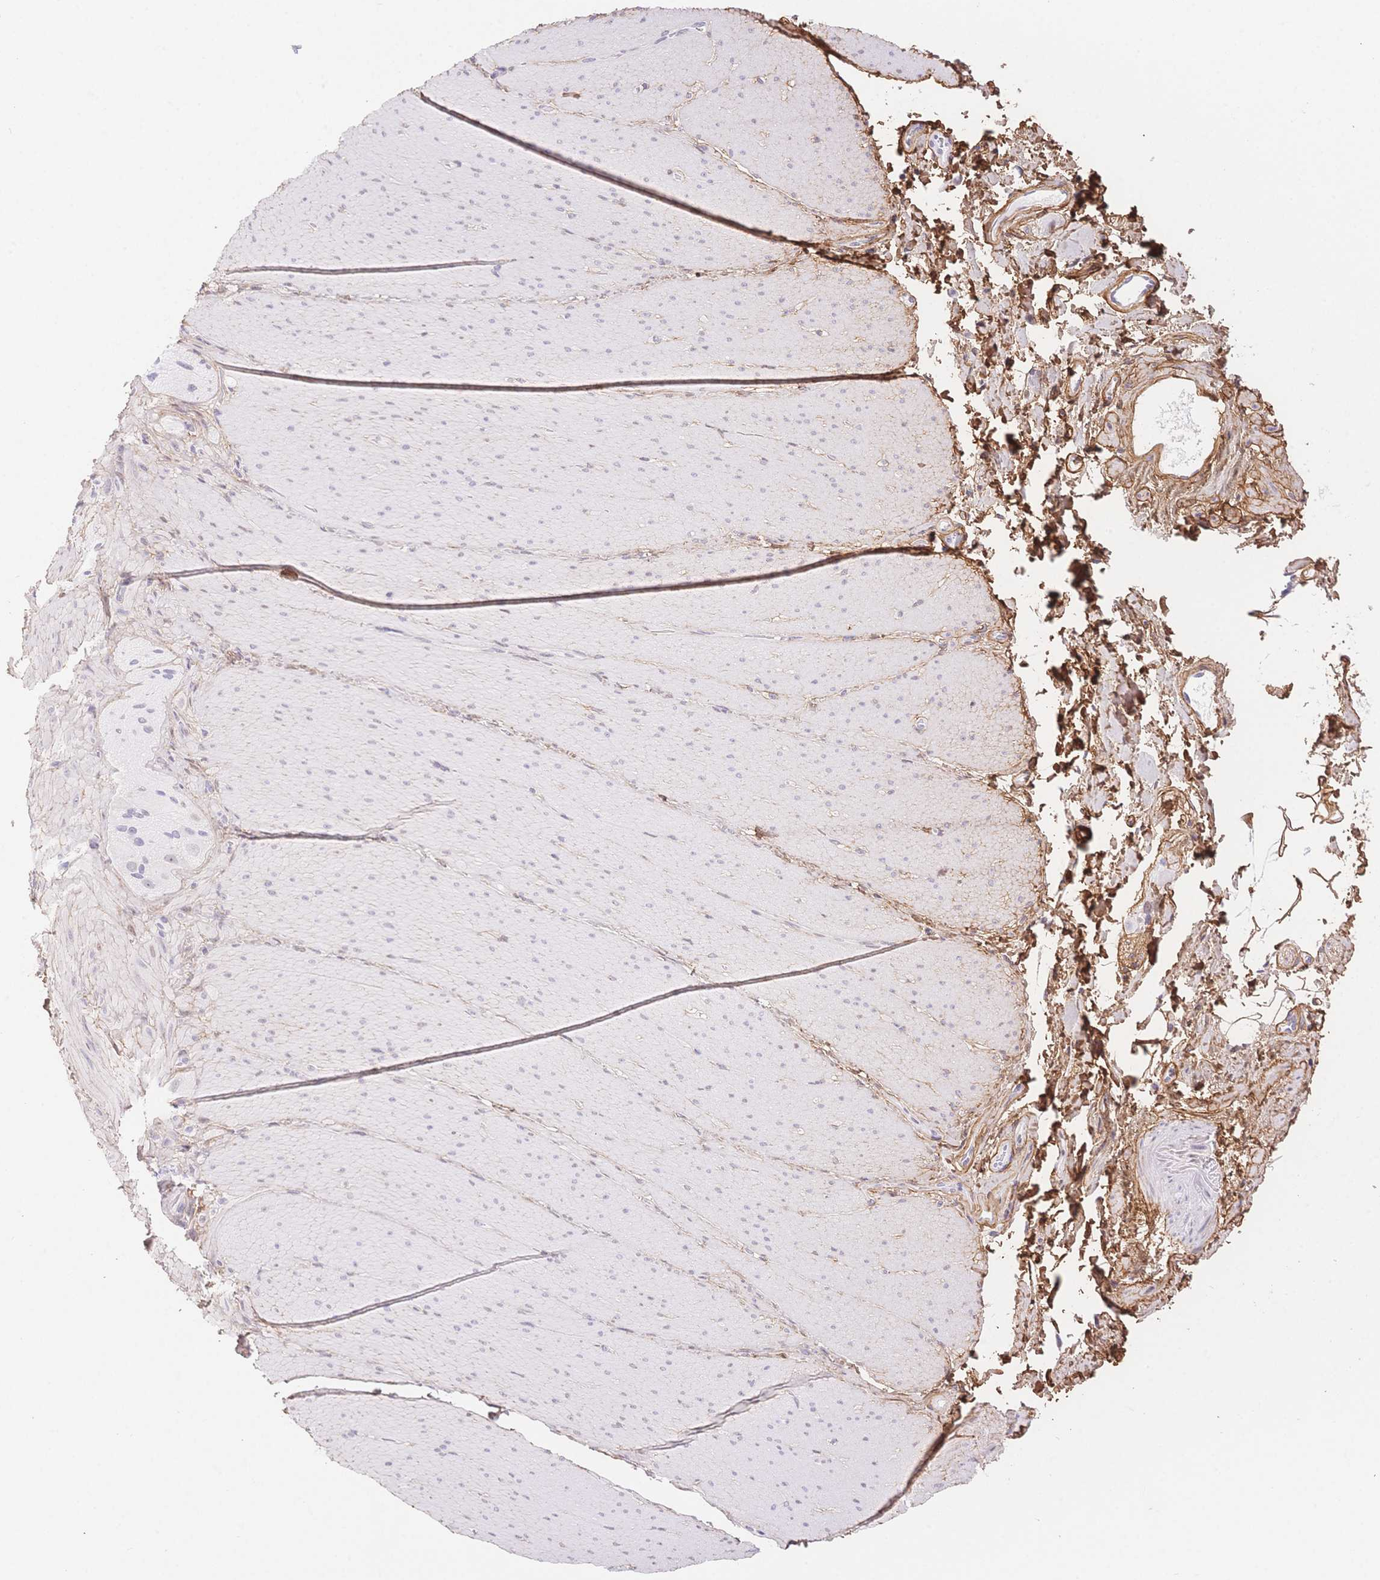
{"staining": {"intensity": "moderate", "quantity": "<25%", "location": "cytoplasmic/membranous"}, "tissue": "smooth muscle", "cell_type": "Smooth muscle cells", "image_type": "normal", "snomed": [{"axis": "morphology", "description": "Normal tissue, NOS"}, {"axis": "topography", "description": "Smooth muscle"}, {"axis": "topography", "description": "Colon"}], "caption": "A brown stain highlights moderate cytoplasmic/membranous expression of a protein in smooth muscle cells of benign human smooth muscle. The protein of interest is shown in brown color, while the nuclei are stained blue.", "gene": "PDZD2", "patient": {"sex": "male", "age": 73}}